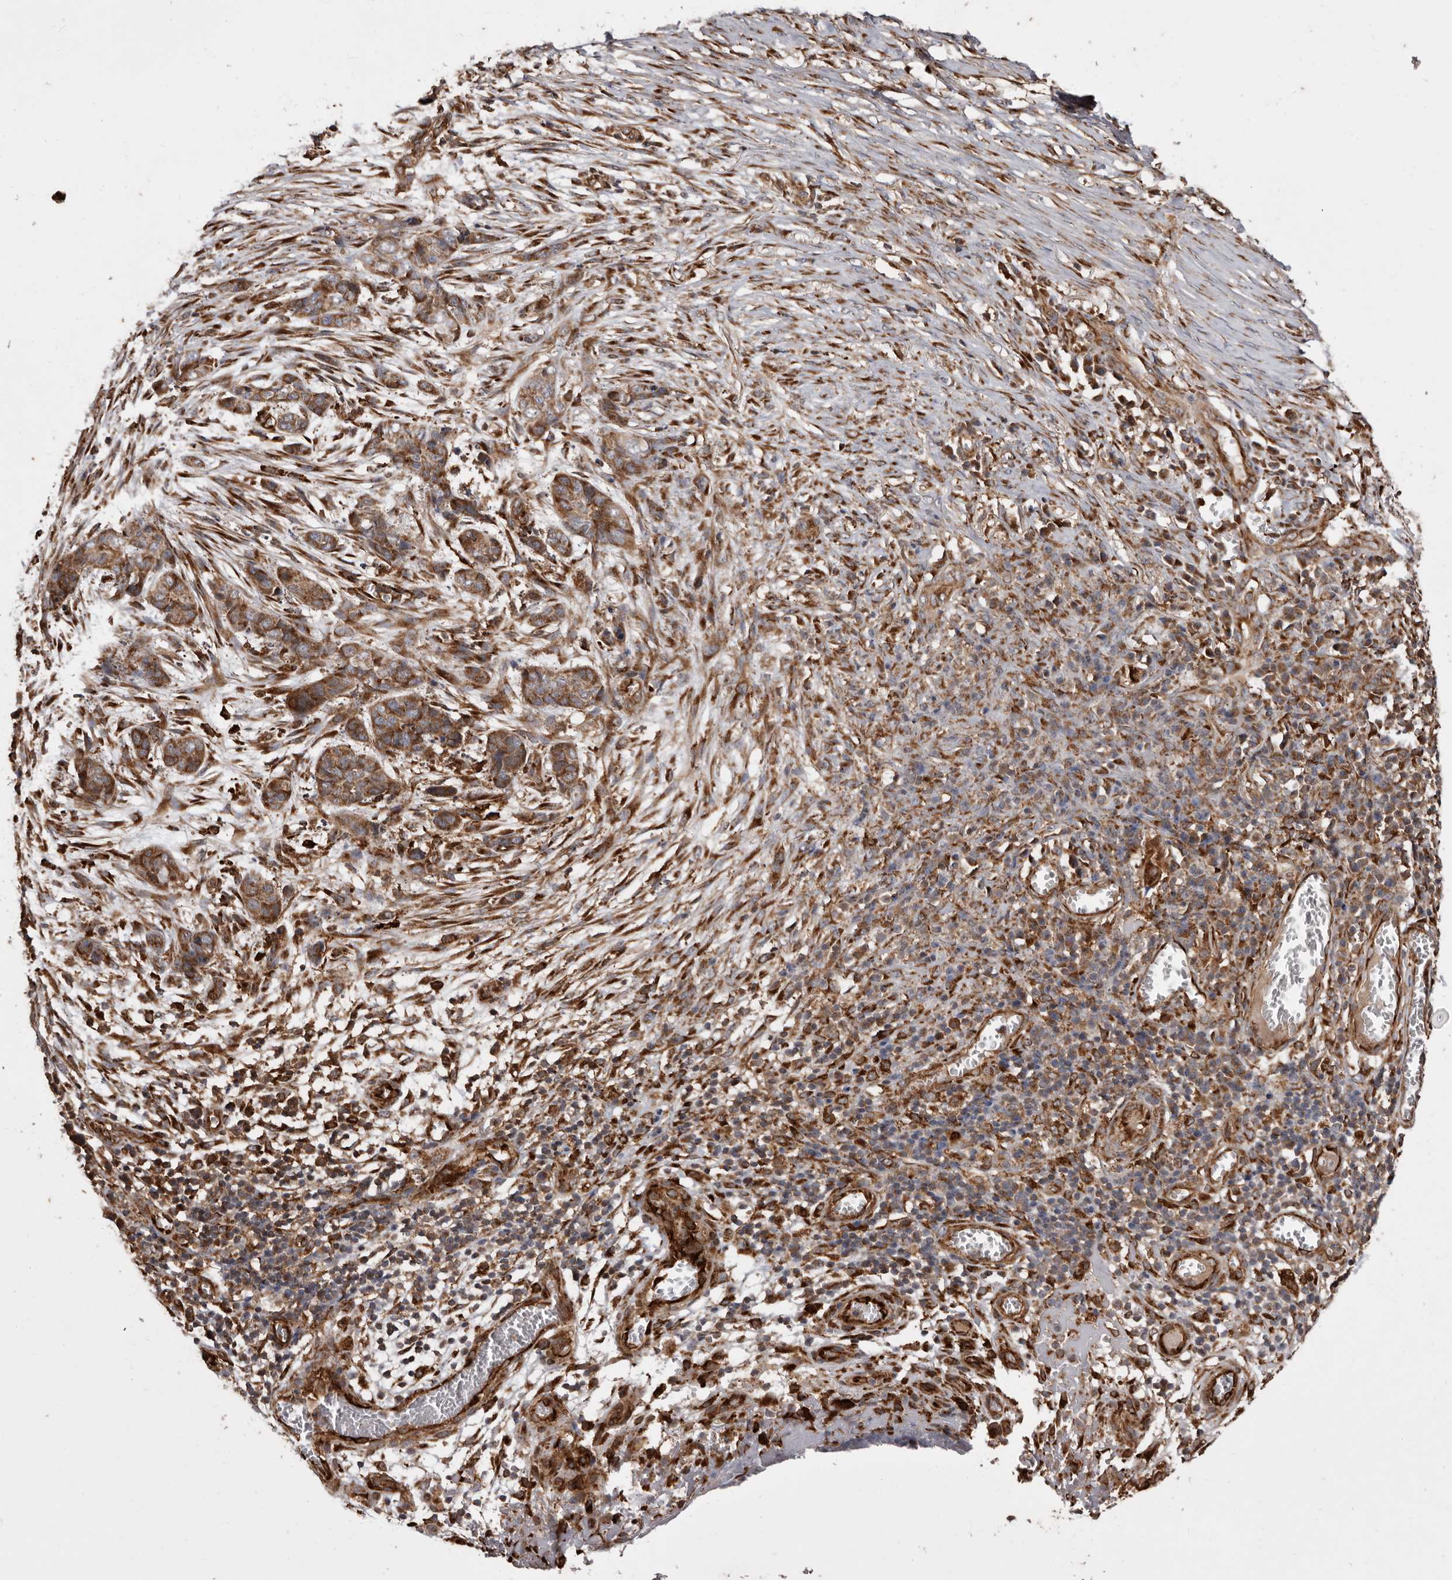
{"staining": {"intensity": "moderate", "quantity": ">75%", "location": "cytoplasmic/membranous"}, "tissue": "skin cancer", "cell_type": "Tumor cells", "image_type": "cancer", "snomed": [{"axis": "morphology", "description": "Basal cell carcinoma"}, {"axis": "topography", "description": "Skin"}], "caption": "Protein analysis of basal cell carcinoma (skin) tissue displays moderate cytoplasmic/membranous positivity in approximately >75% of tumor cells. (brown staining indicates protein expression, while blue staining denotes nuclei).", "gene": "FLAD1", "patient": {"sex": "female", "age": 64}}